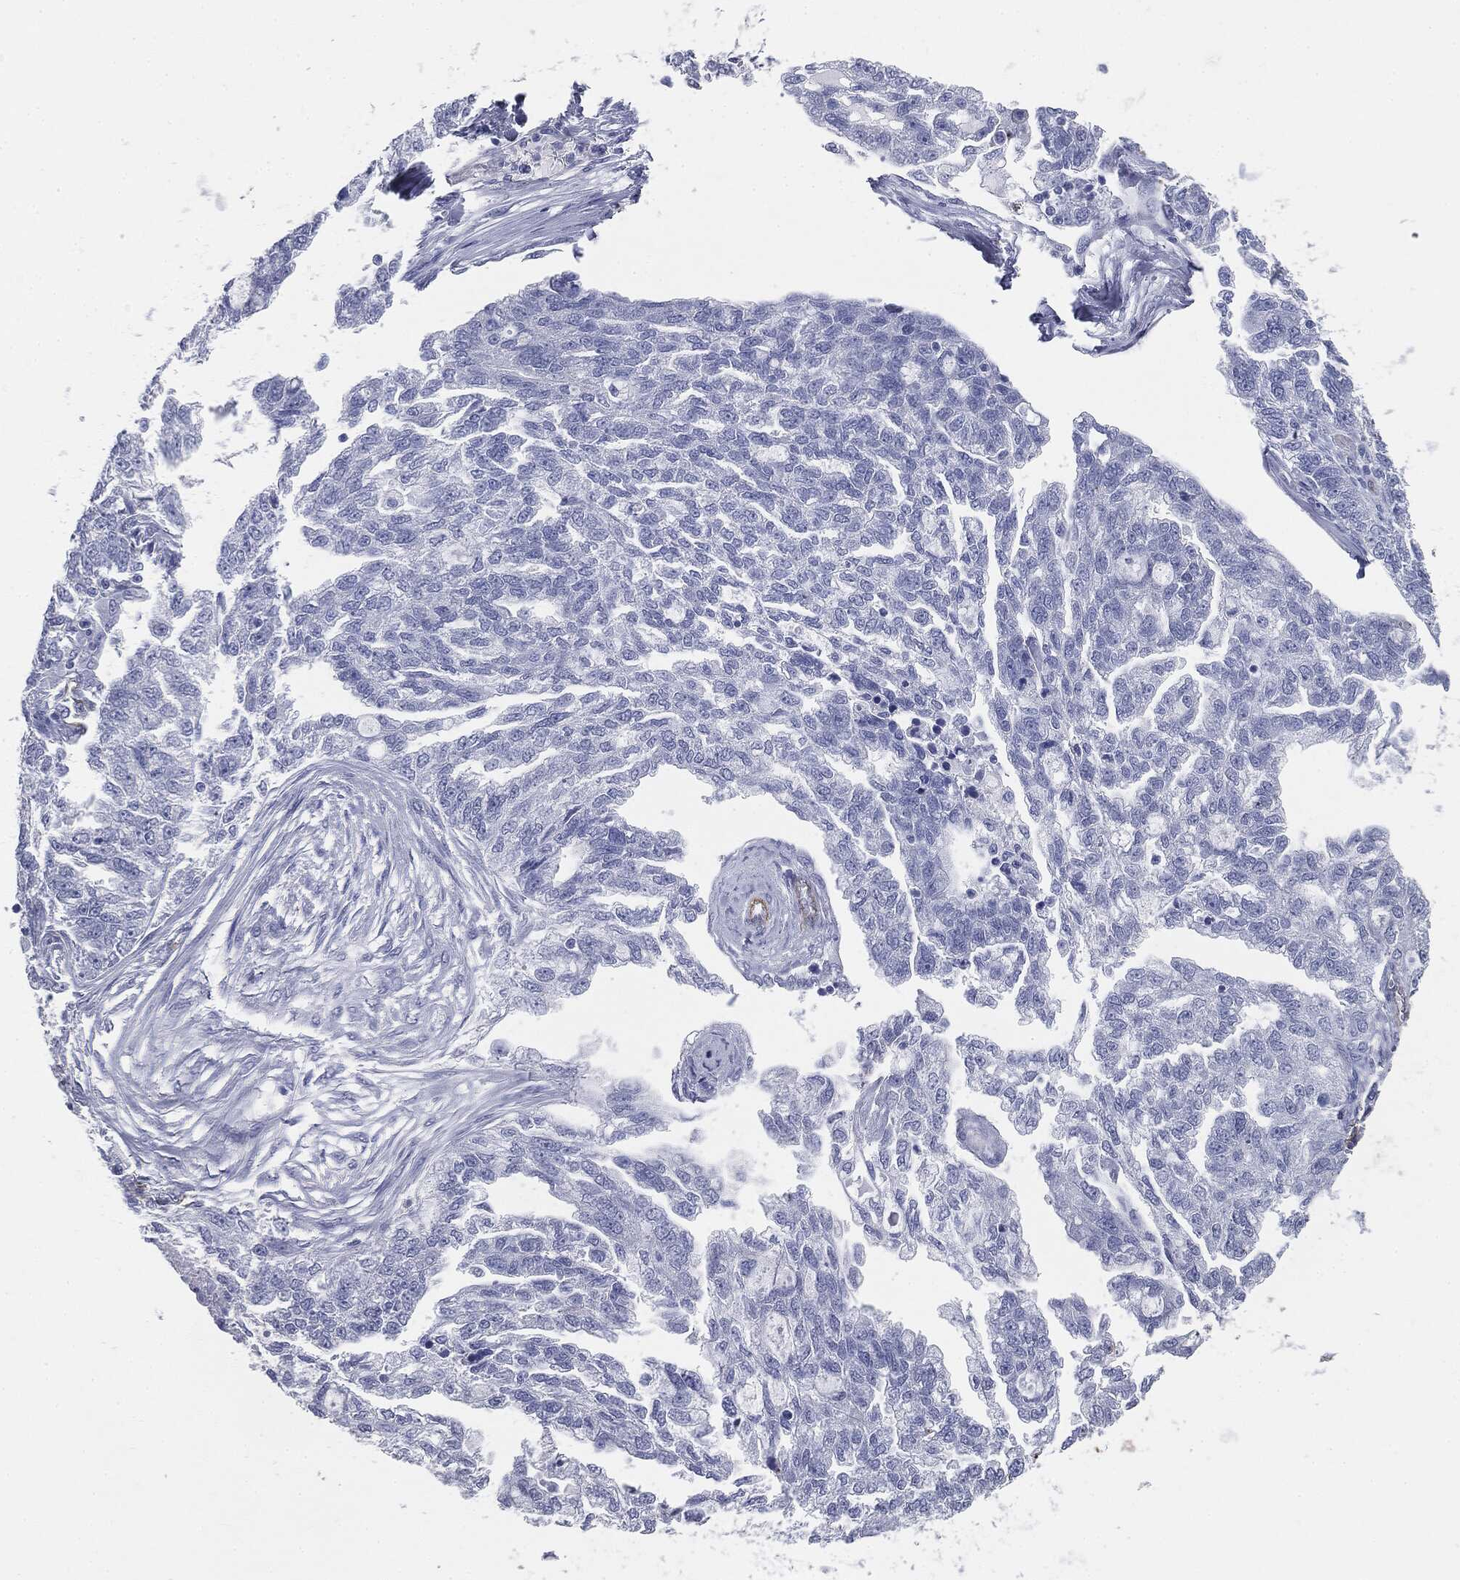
{"staining": {"intensity": "negative", "quantity": "none", "location": "none"}, "tissue": "ovarian cancer", "cell_type": "Tumor cells", "image_type": "cancer", "snomed": [{"axis": "morphology", "description": "Cystadenocarcinoma, serous, NOS"}, {"axis": "topography", "description": "Ovary"}], "caption": "The image shows no staining of tumor cells in ovarian serous cystadenocarcinoma. (Stains: DAB (3,3'-diaminobenzidine) IHC with hematoxylin counter stain, Microscopy: brightfield microscopy at high magnification).", "gene": "MUC5AC", "patient": {"sex": "female", "age": 51}}